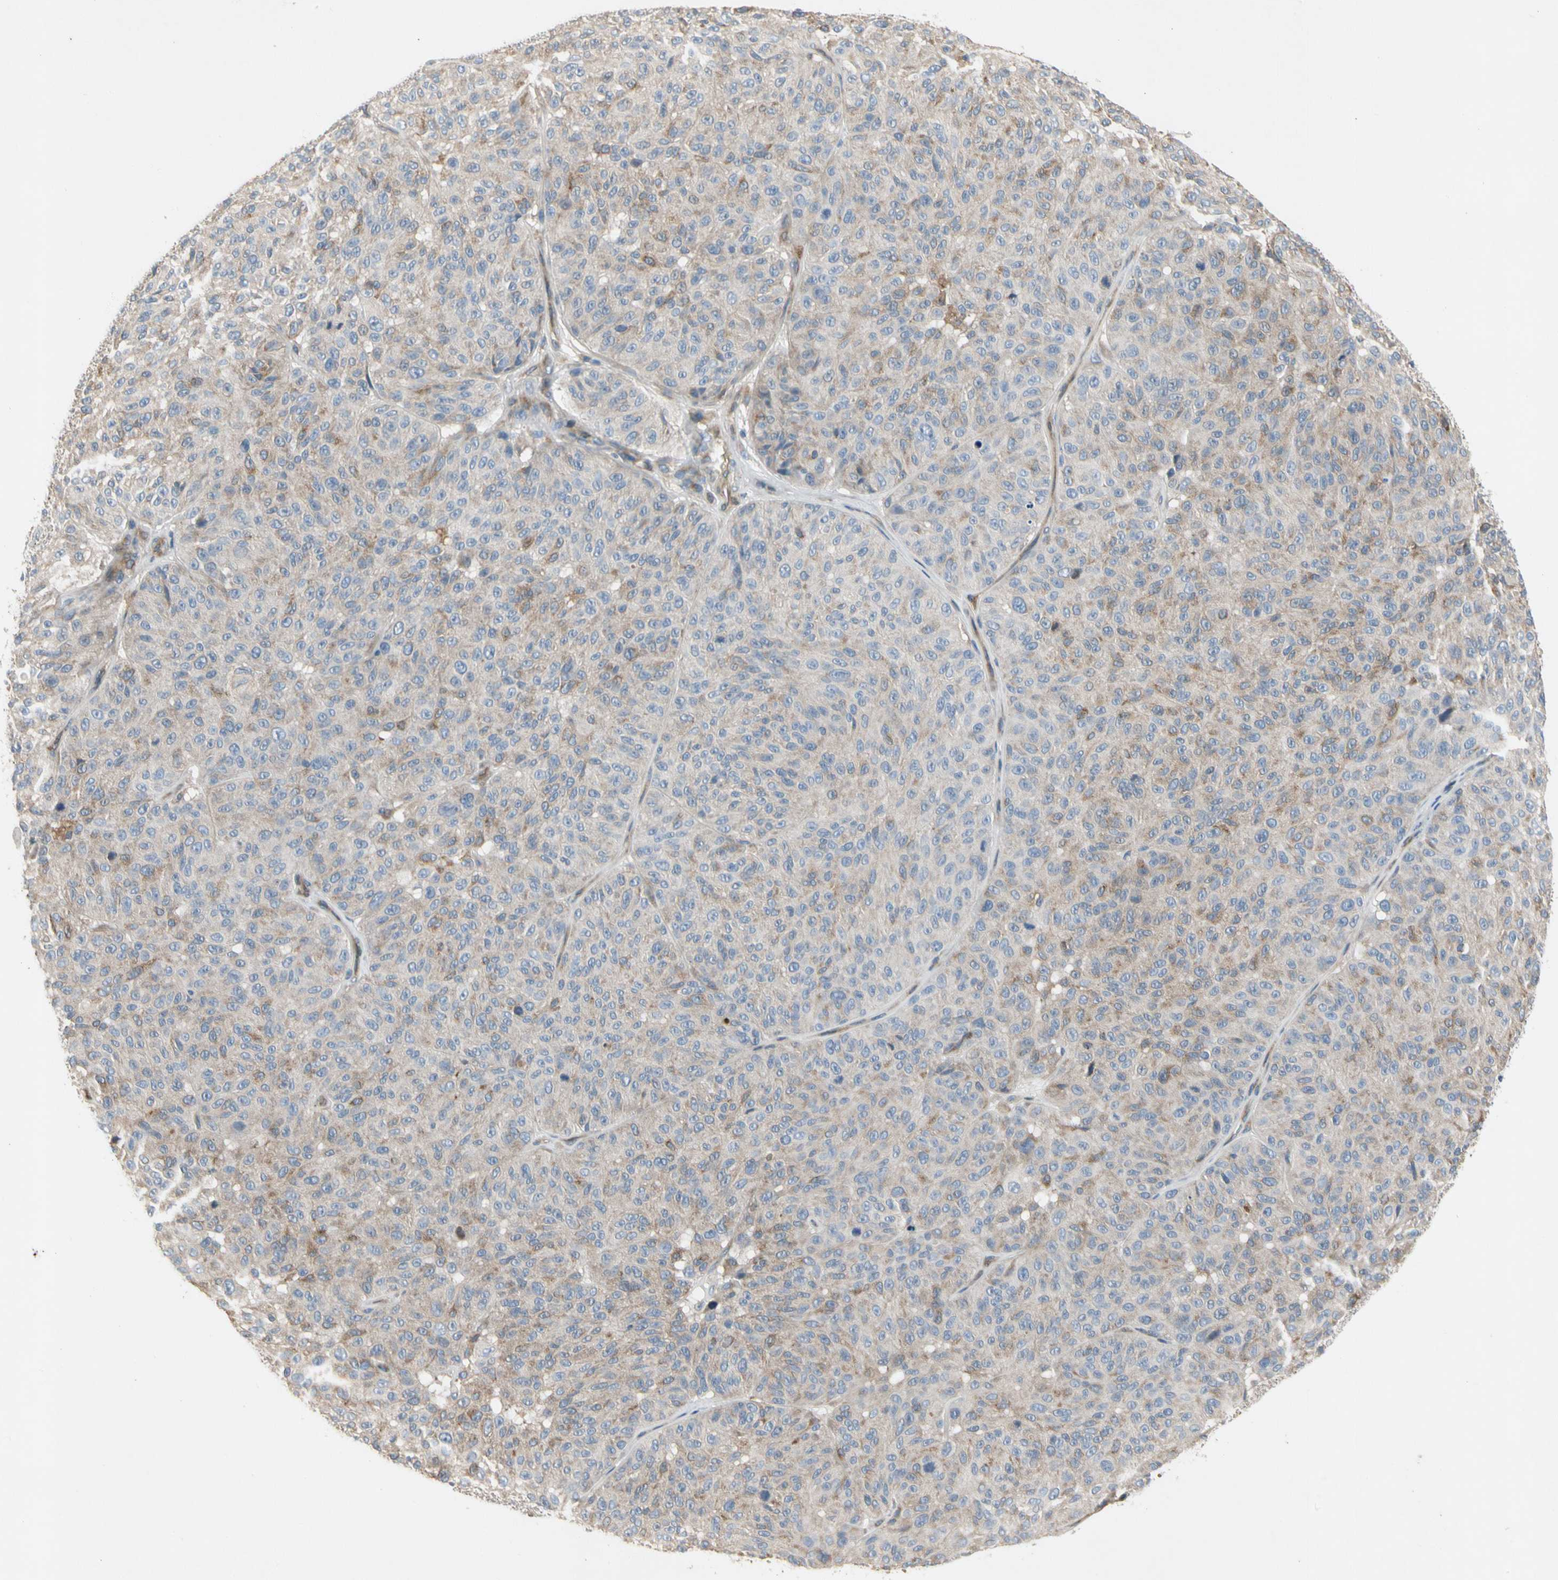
{"staining": {"intensity": "weak", "quantity": "<25%", "location": "cytoplasmic/membranous"}, "tissue": "melanoma", "cell_type": "Tumor cells", "image_type": "cancer", "snomed": [{"axis": "morphology", "description": "Malignant melanoma, NOS"}, {"axis": "topography", "description": "Skin"}], "caption": "This image is of malignant melanoma stained with immunohistochemistry (IHC) to label a protein in brown with the nuclei are counter-stained blue. There is no positivity in tumor cells. (DAB (3,3'-diaminobenzidine) IHC, high magnification).", "gene": "CRTAC1", "patient": {"sex": "female", "age": 46}}